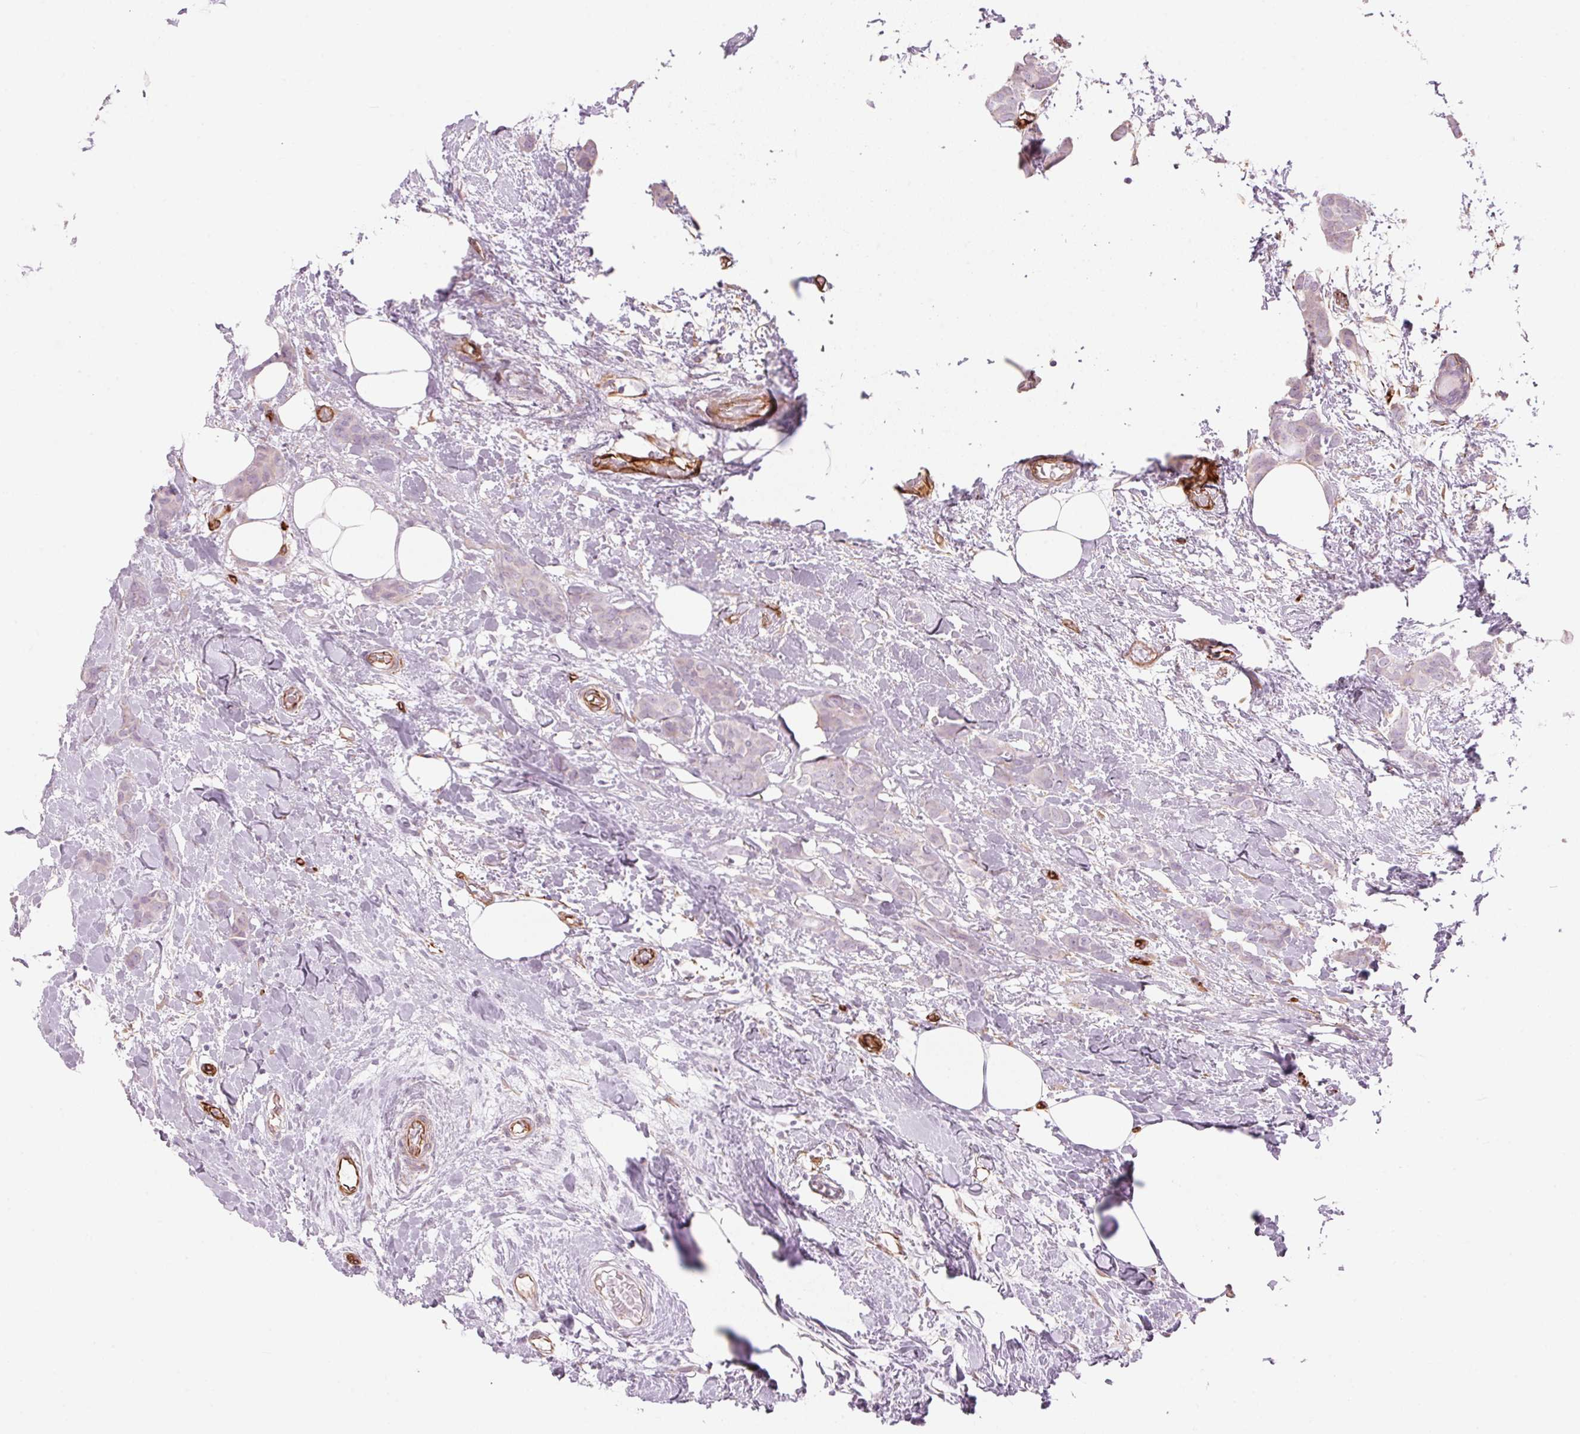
{"staining": {"intensity": "negative", "quantity": "none", "location": "none"}, "tissue": "breast cancer", "cell_type": "Tumor cells", "image_type": "cancer", "snomed": [{"axis": "morphology", "description": "Duct carcinoma"}, {"axis": "topography", "description": "Breast"}], "caption": "Immunohistochemical staining of human breast cancer (invasive ductal carcinoma) shows no significant staining in tumor cells. Nuclei are stained in blue.", "gene": "CLPS", "patient": {"sex": "female", "age": 62}}